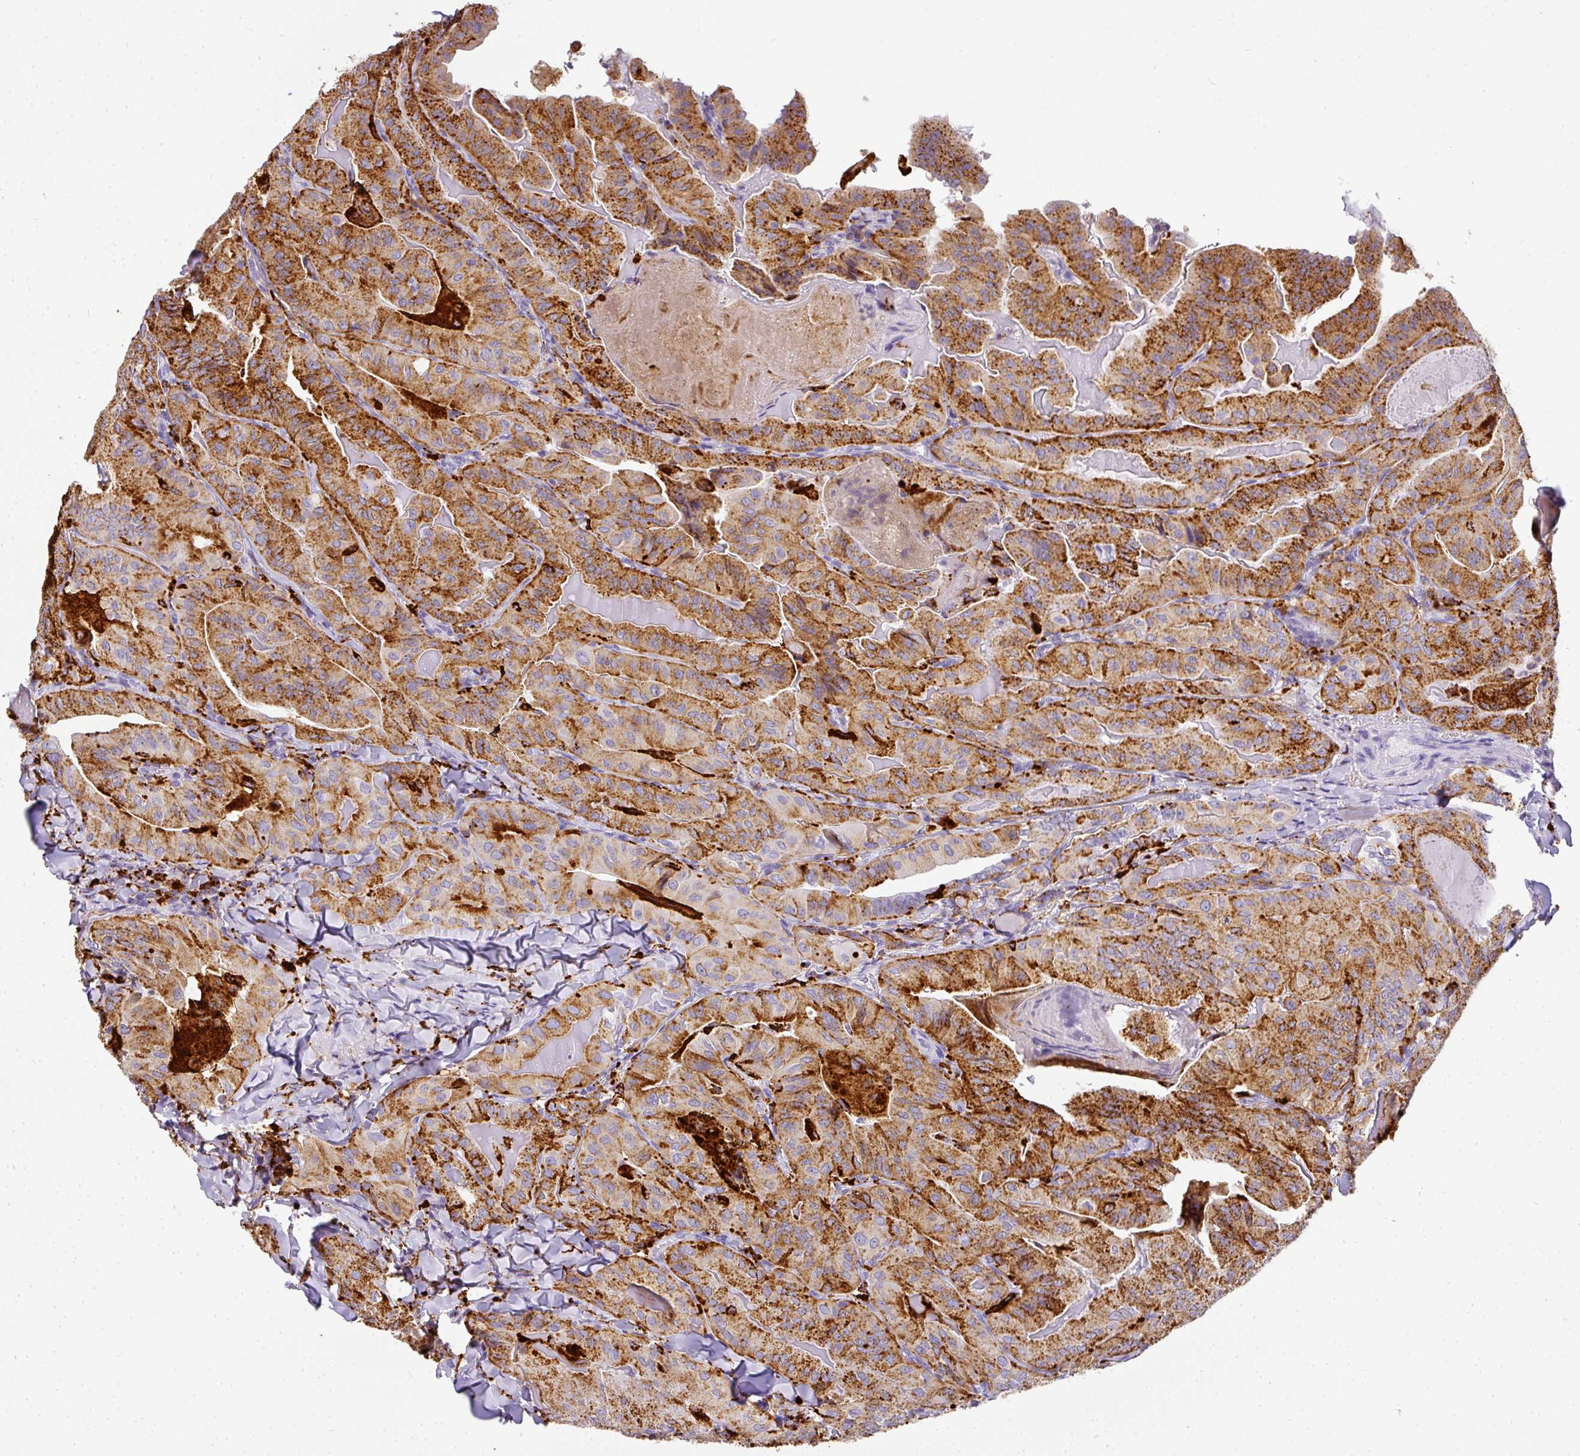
{"staining": {"intensity": "moderate", "quantity": ">75%", "location": "cytoplasmic/membranous"}, "tissue": "thyroid cancer", "cell_type": "Tumor cells", "image_type": "cancer", "snomed": [{"axis": "morphology", "description": "Papillary adenocarcinoma, NOS"}, {"axis": "topography", "description": "Thyroid gland"}], "caption": "Thyroid papillary adenocarcinoma stained for a protein demonstrates moderate cytoplasmic/membranous positivity in tumor cells.", "gene": "MMACHC", "patient": {"sex": "female", "age": 68}}